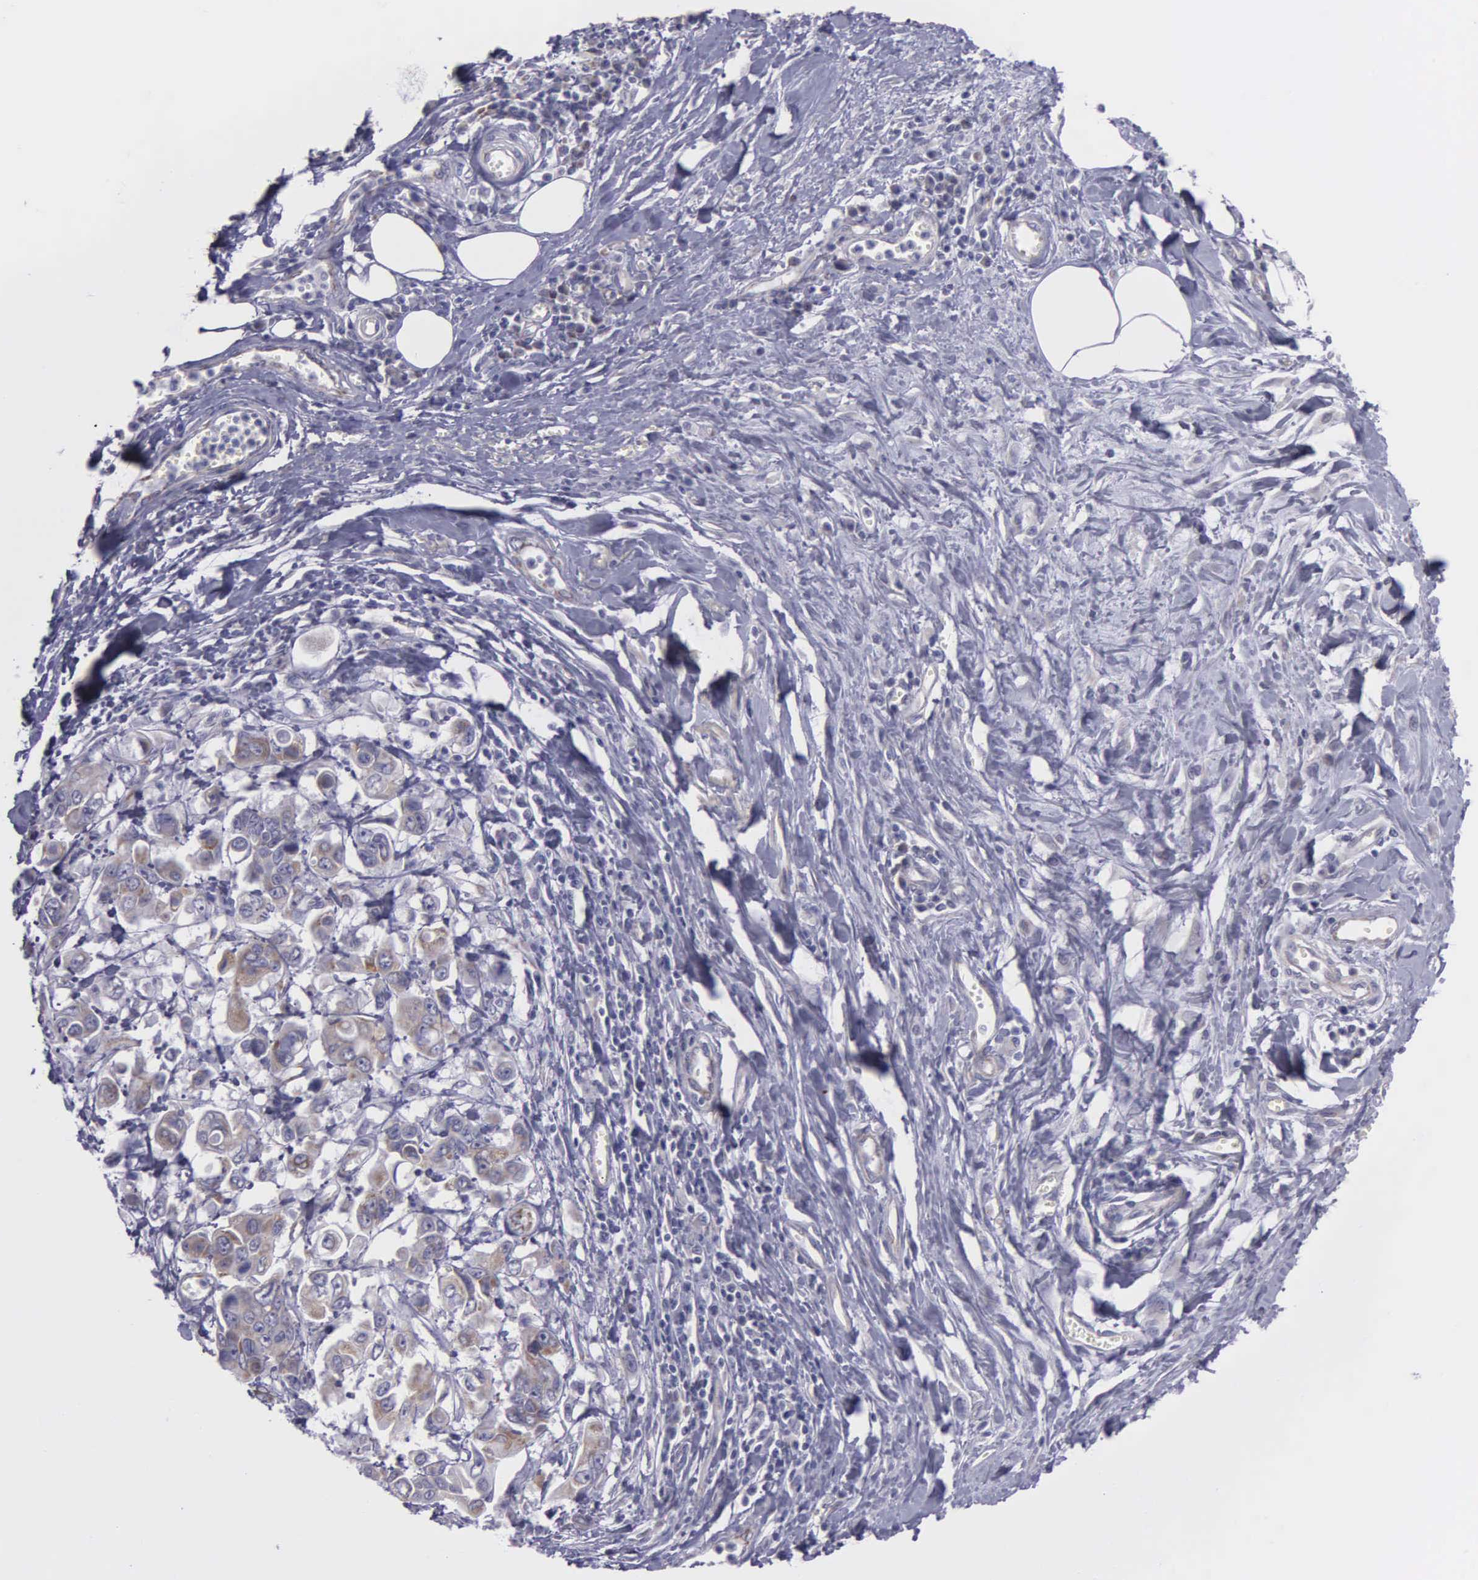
{"staining": {"intensity": "weak", "quantity": ">75%", "location": "cytoplasmic/membranous"}, "tissue": "stomach cancer", "cell_type": "Tumor cells", "image_type": "cancer", "snomed": [{"axis": "morphology", "description": "Adenocarcinoma, NOS"}, {"axis": "topography", "description": "Stomach, upper"}], "caption": "The histopathology image displays immunohistochemical staining of stomach cancer (adenocarcinoma). There is weak cytoplasmic/membranous positivity is identified in about >75% of tumor cells. (DAB IHC, brown staining for protein, blue staining for nuclei).", "gene": "SYNJ2BP", "patient": {"sex": "male", "age": 80}}